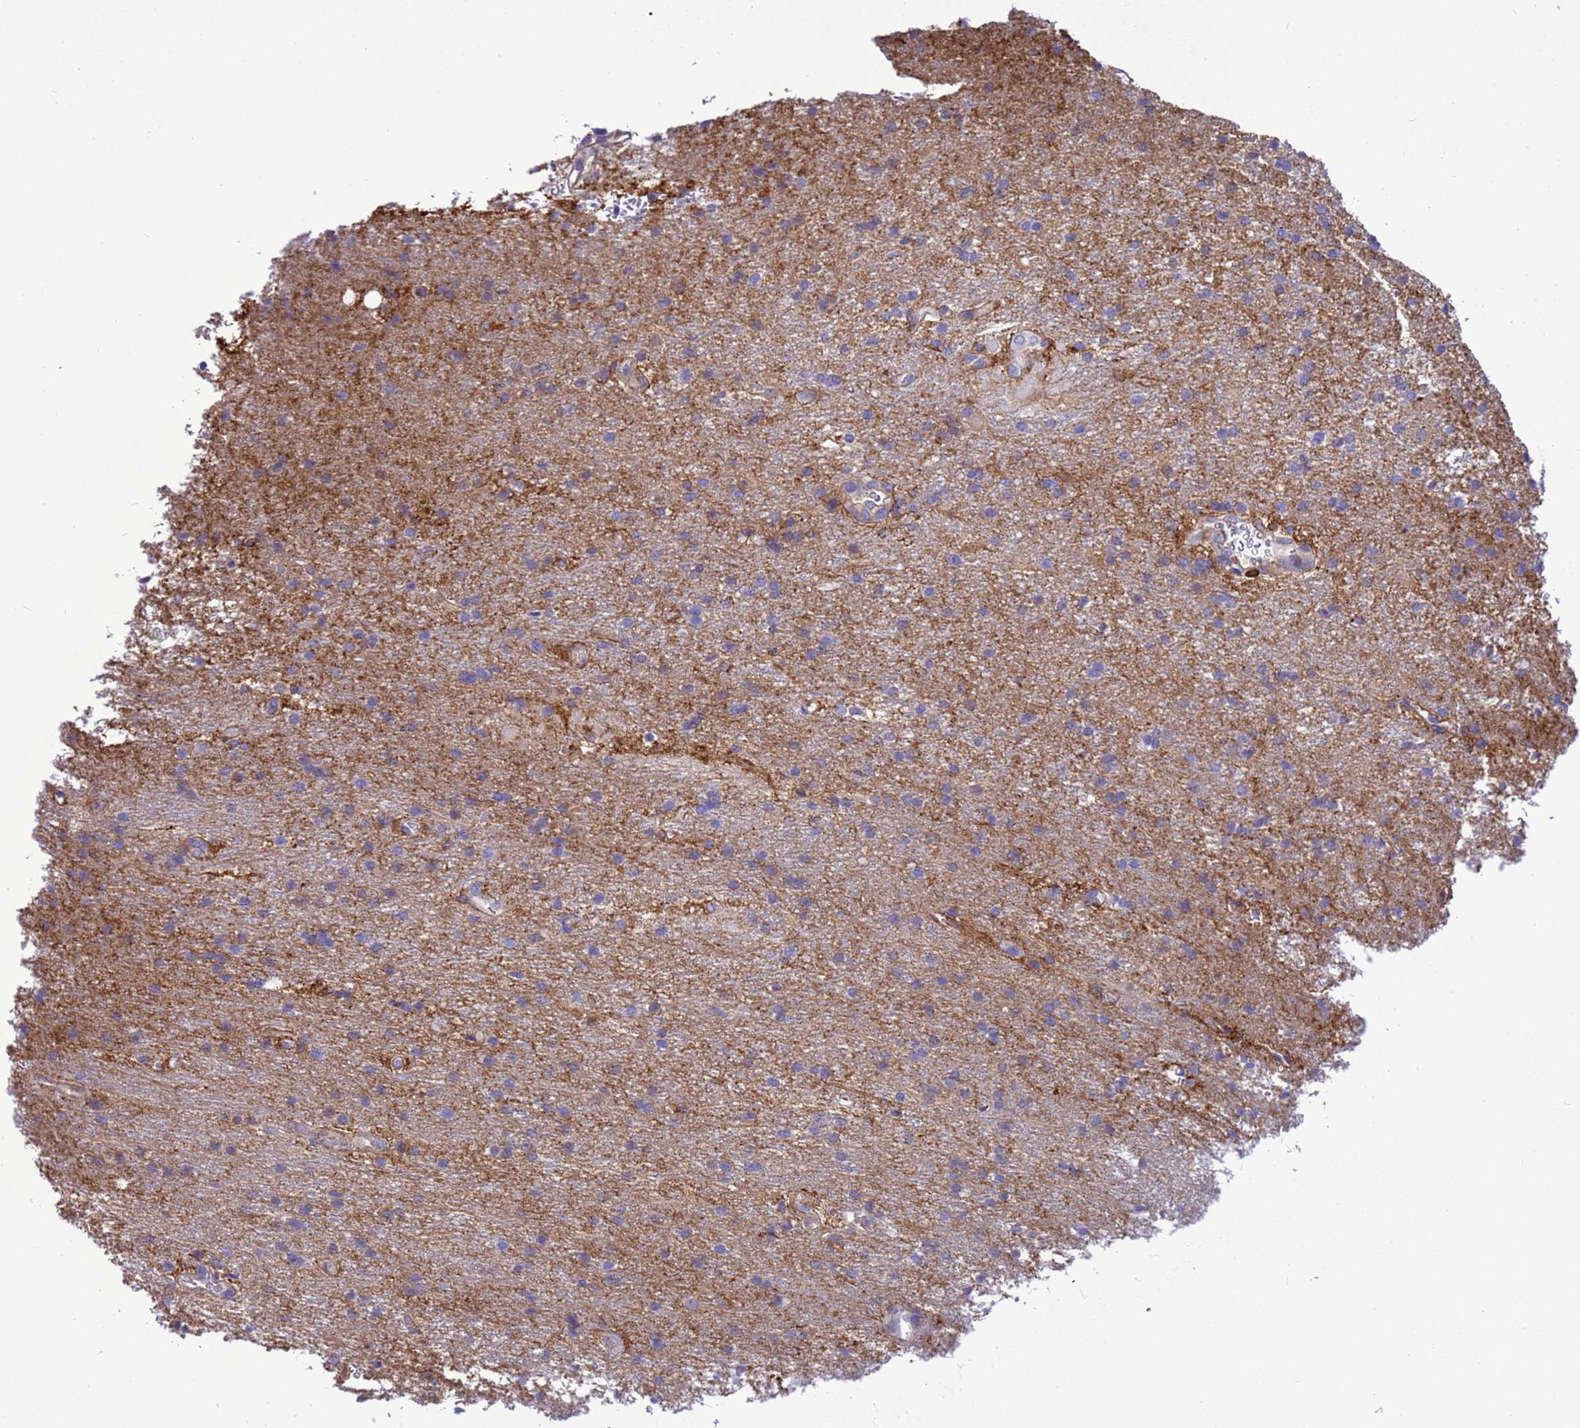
{"staining": {"intensity": "negative", "quantity": "none", "location": "none"}, "tissue": "glioma", "cell_type": "Tumor cells", "image_type": "cancer", "snomed": [{"axis": "morphology", "description": "Glioma, malignant, Low grade"}, {"axis": "topography", "description": "Brain"}], "caption": "Immunohistochemistry (IHC) of human glioma exhibits no positivity in tumor cells.", "gene": "EZR", "patient": {"sex": "male", "age": 66}}